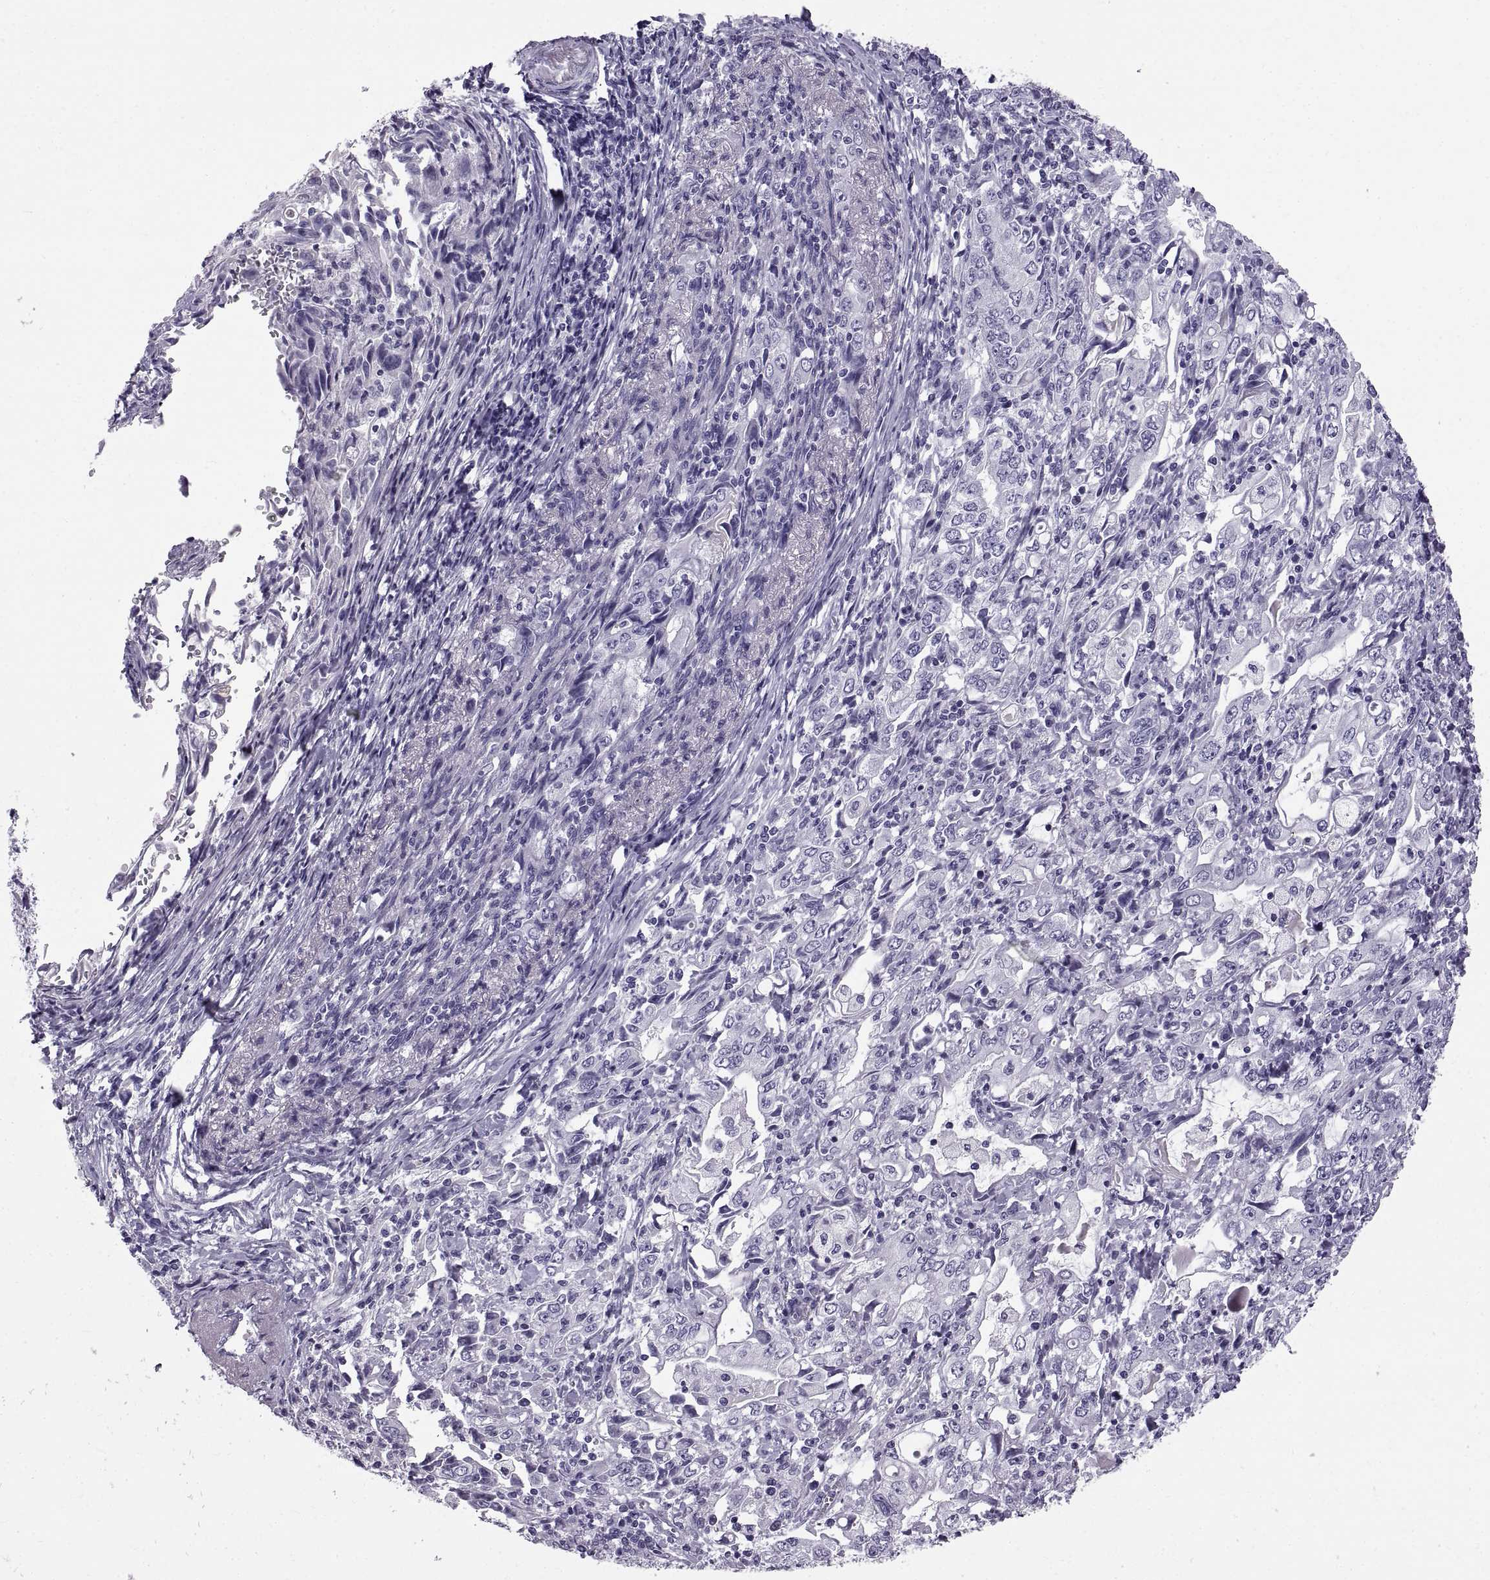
{"staining": {"intensity": "negative", "quantity": "none", "location": "none"}, "tissue": "stomach cancer", "cell_type": "Tumor cells", "image_type": "cancer", "snomed": [{"axis": "morphology", "description": "Adenocarcinoma, NOS"}, {"axis": "topography", "description": "Stomach, lower"}], "caption": "This micrograph is of adenocarcinoma (stomach) stained with immunohistochemistry (IHC) to label a protein in brown with the nuclei are counter-stained blue. There is no staining in tumor cells.", "gene": "WFDC8", "patient": {"sex": "female", "age": 72}}